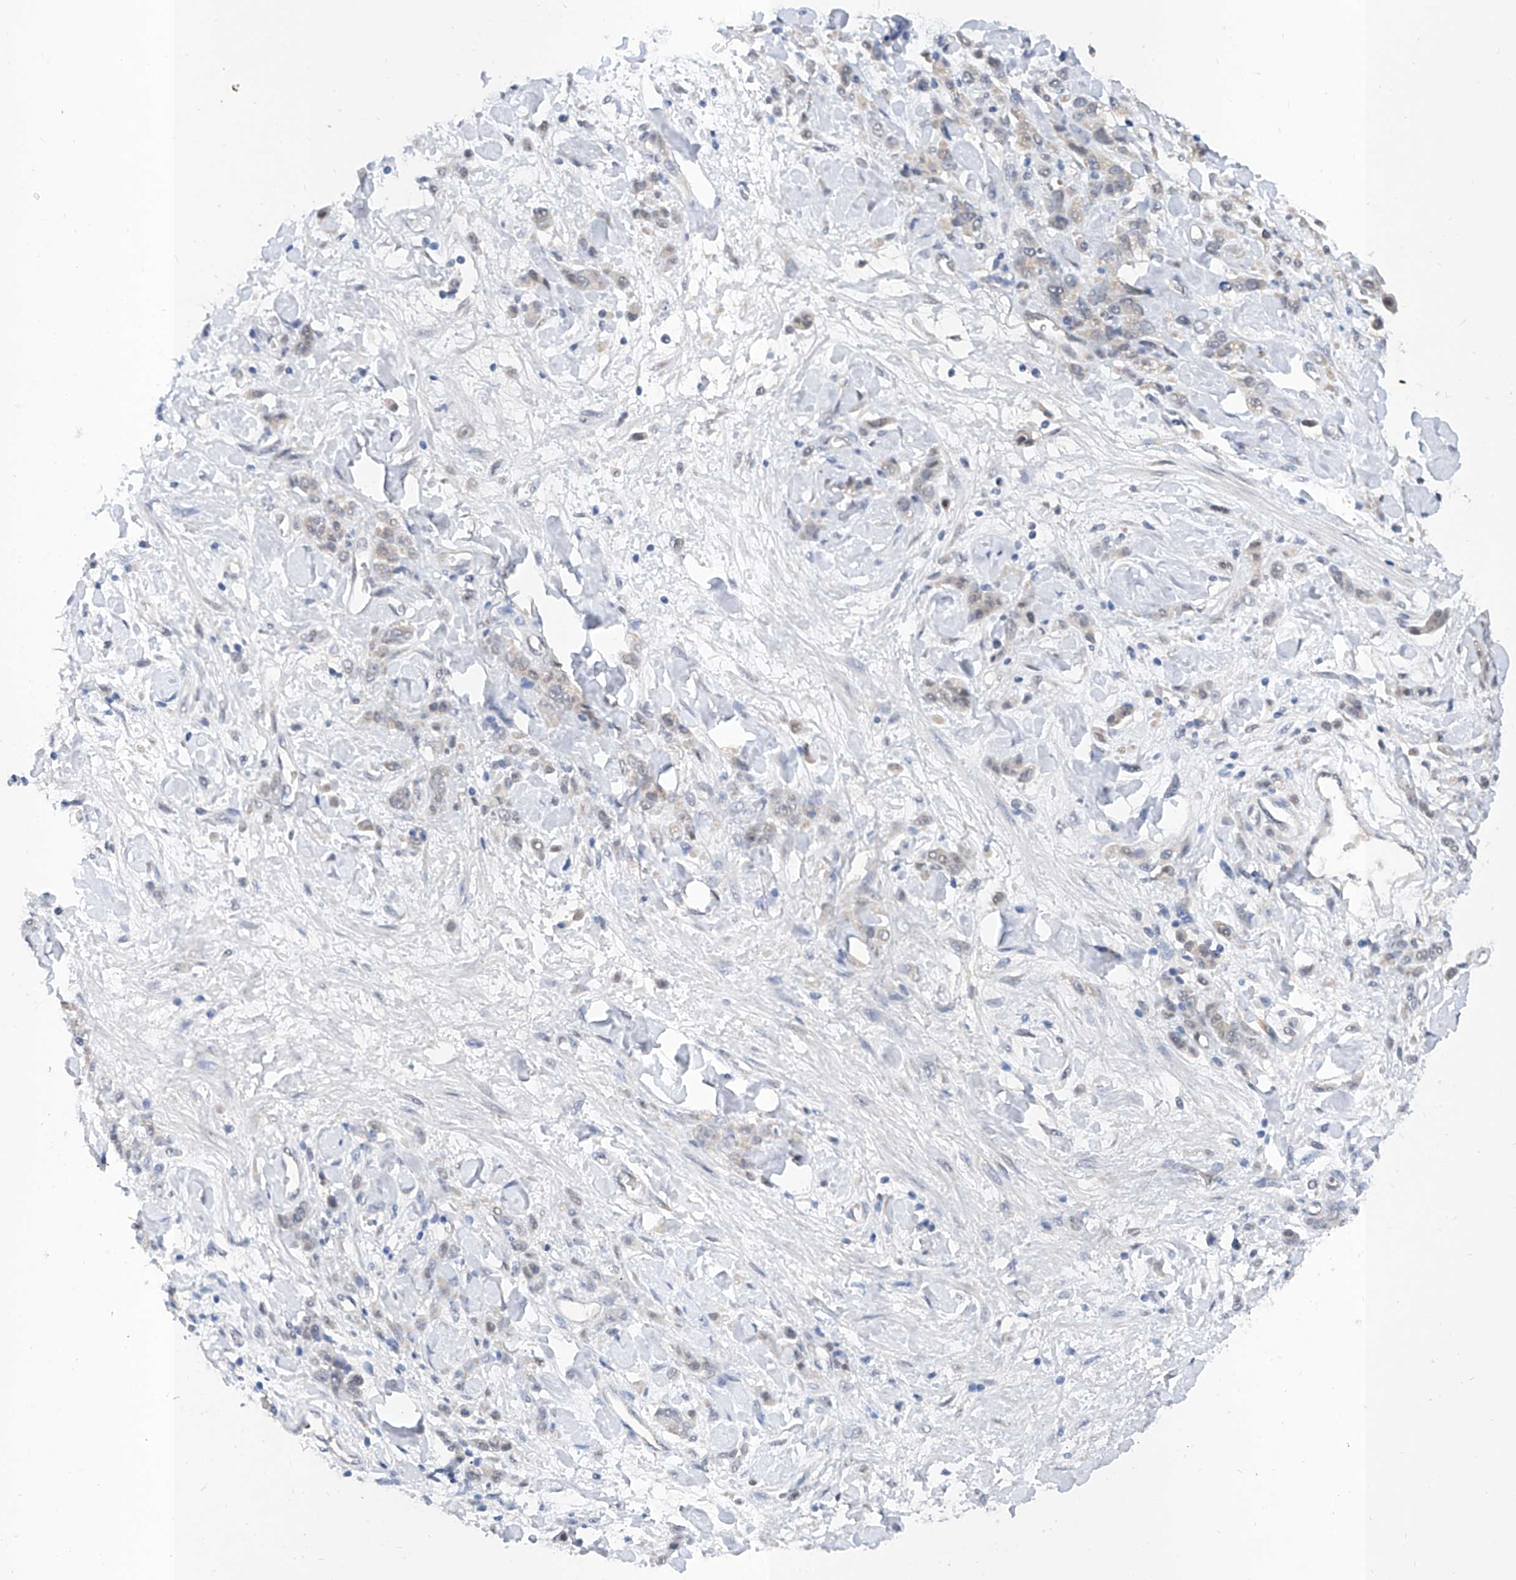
{"staining": {"intensity": "negative", "quantity": "none", "location": "none"}, "tissue": "stomach cancer", "cell_type": "Tumor cells", "image_type": "cancer", "snomed": [{"axis": "morphology", "description": "Normal tissue, NOS"}, {"axis": "morphology", "description": "Adenocarcinoma, NOS"}, {"axis": "topography", "description": "Stomach"}], "caption": "A micrograph of human adenocarcinoma (stomach) is negative for staining in tumor cells. (Immunohistochemistry (ihc), brightfield microscopy, high magnification).", "gene": "CARMIL3", "patient": {"sex": "male", "age": 82}}